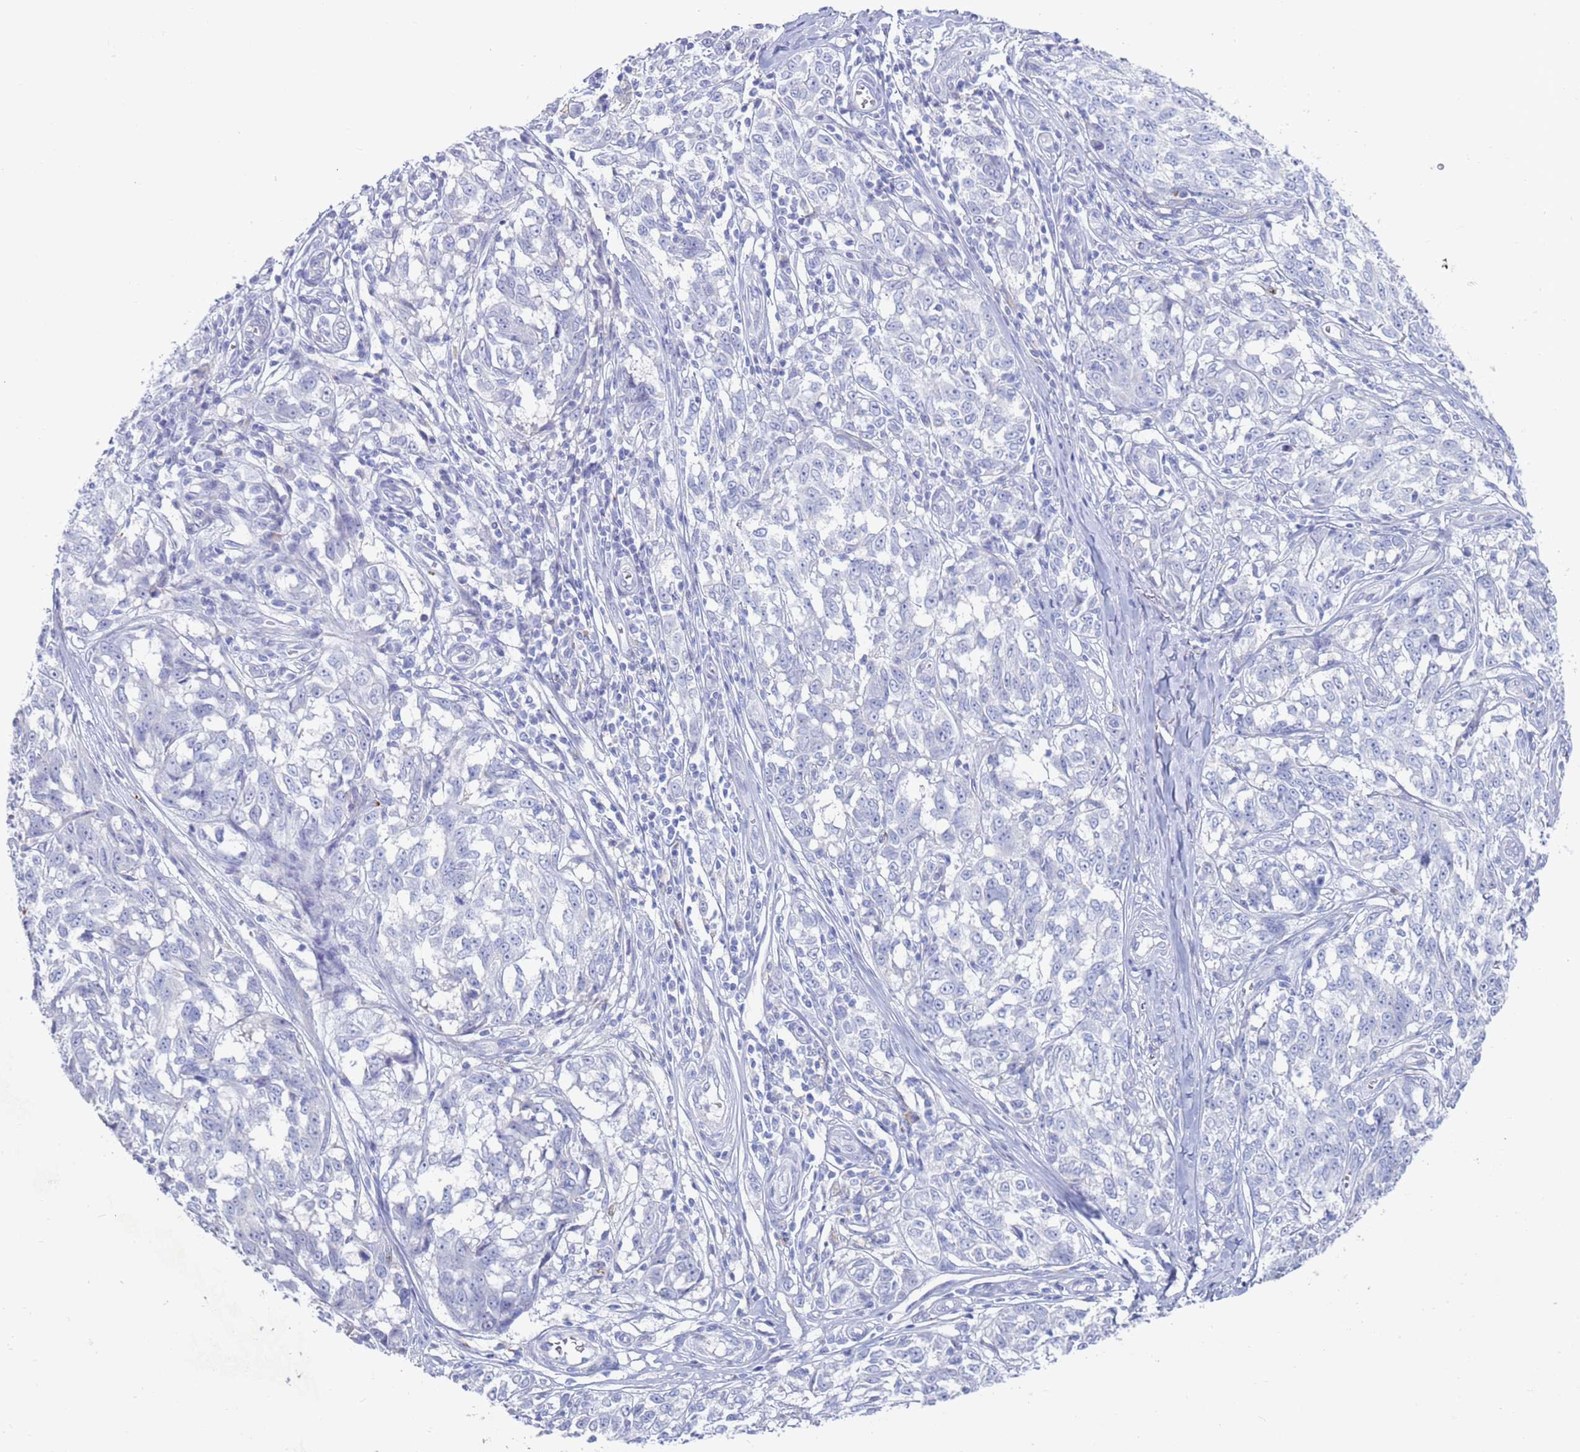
{"staining": {"intensity": "negative", "quantity": "none", "location": "none"}, "tissue": "melanoma", "cell_type": "Tumor cells", "image_type": "cancer", "snomed": [{"axis": "morphology", "description": "Malignant melanoma, NOS"}, {"axis": "topography", "description": "Skin"}], "caption": "IHC of melanoma demonstrates no staining in tumor cells. (Brightfield microscopy of DAB immunohistochemistry at high magnification).", "gene": "FUCA1", "patient": {"sex": "female", "age": 64}}